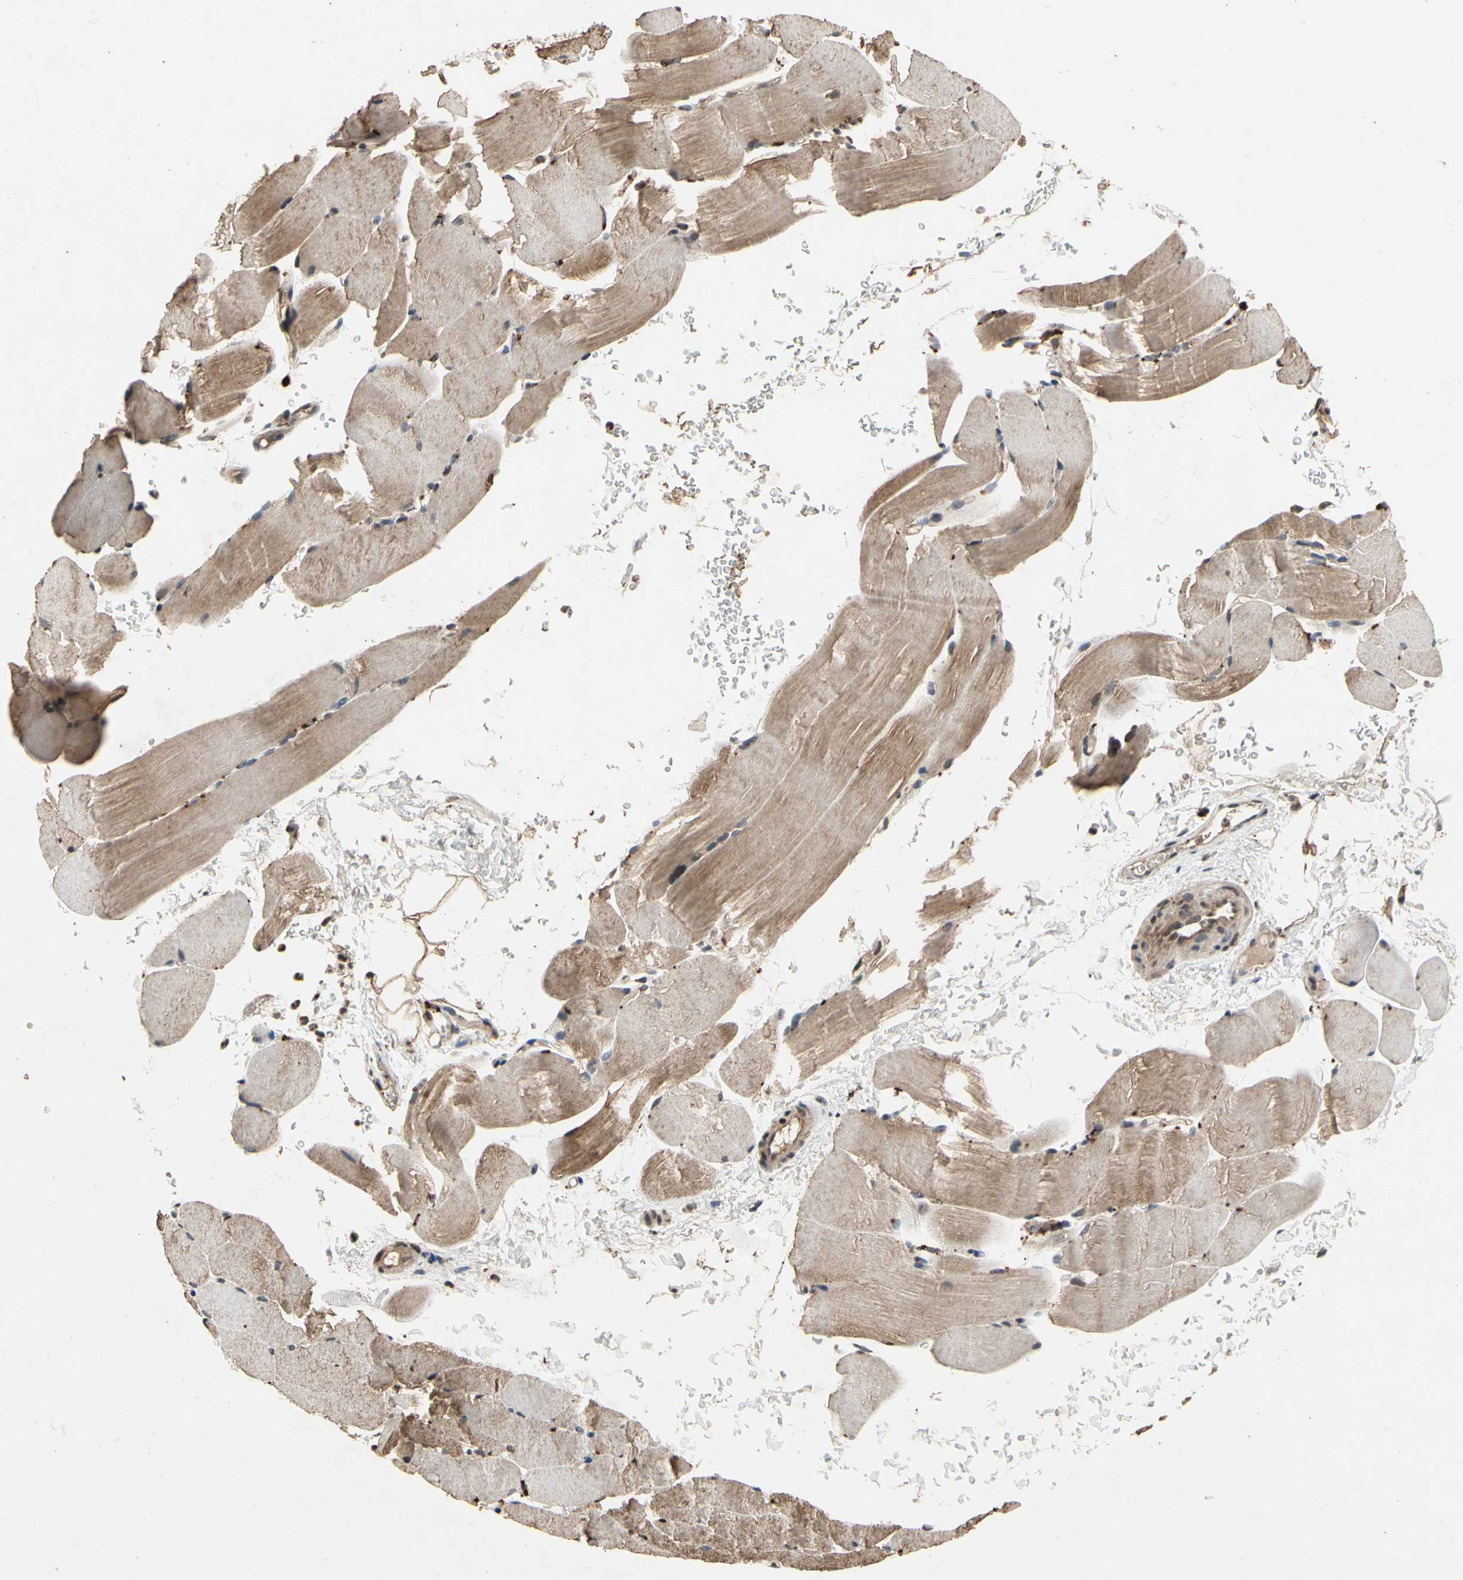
{"staining": {"intensity": "moderate", "quantity": ">75%", "location": "cytoplasmic/membranous"}, "tissue": "skeletal muscle", "cell_type": "Myocytes", "image_type": "normal", "snomed": [{"axis": "morphology", "description": "Normal tissue, NOS"}, {"axis": "topography", "description": "Skeletal muscle"}, {"axis": "topography", "description": "Parathyroid gland"}], "caption": "DAB (3,3'-diaminobenzidine) immunohistochemical staining of unremarkable skeletal muscle demonstrates moderate cytoplasmic/membranous protein staining in about >75% of myocytes.", "gene": "DPY19L3", "patient": {"sex": "female", "age": 37}}